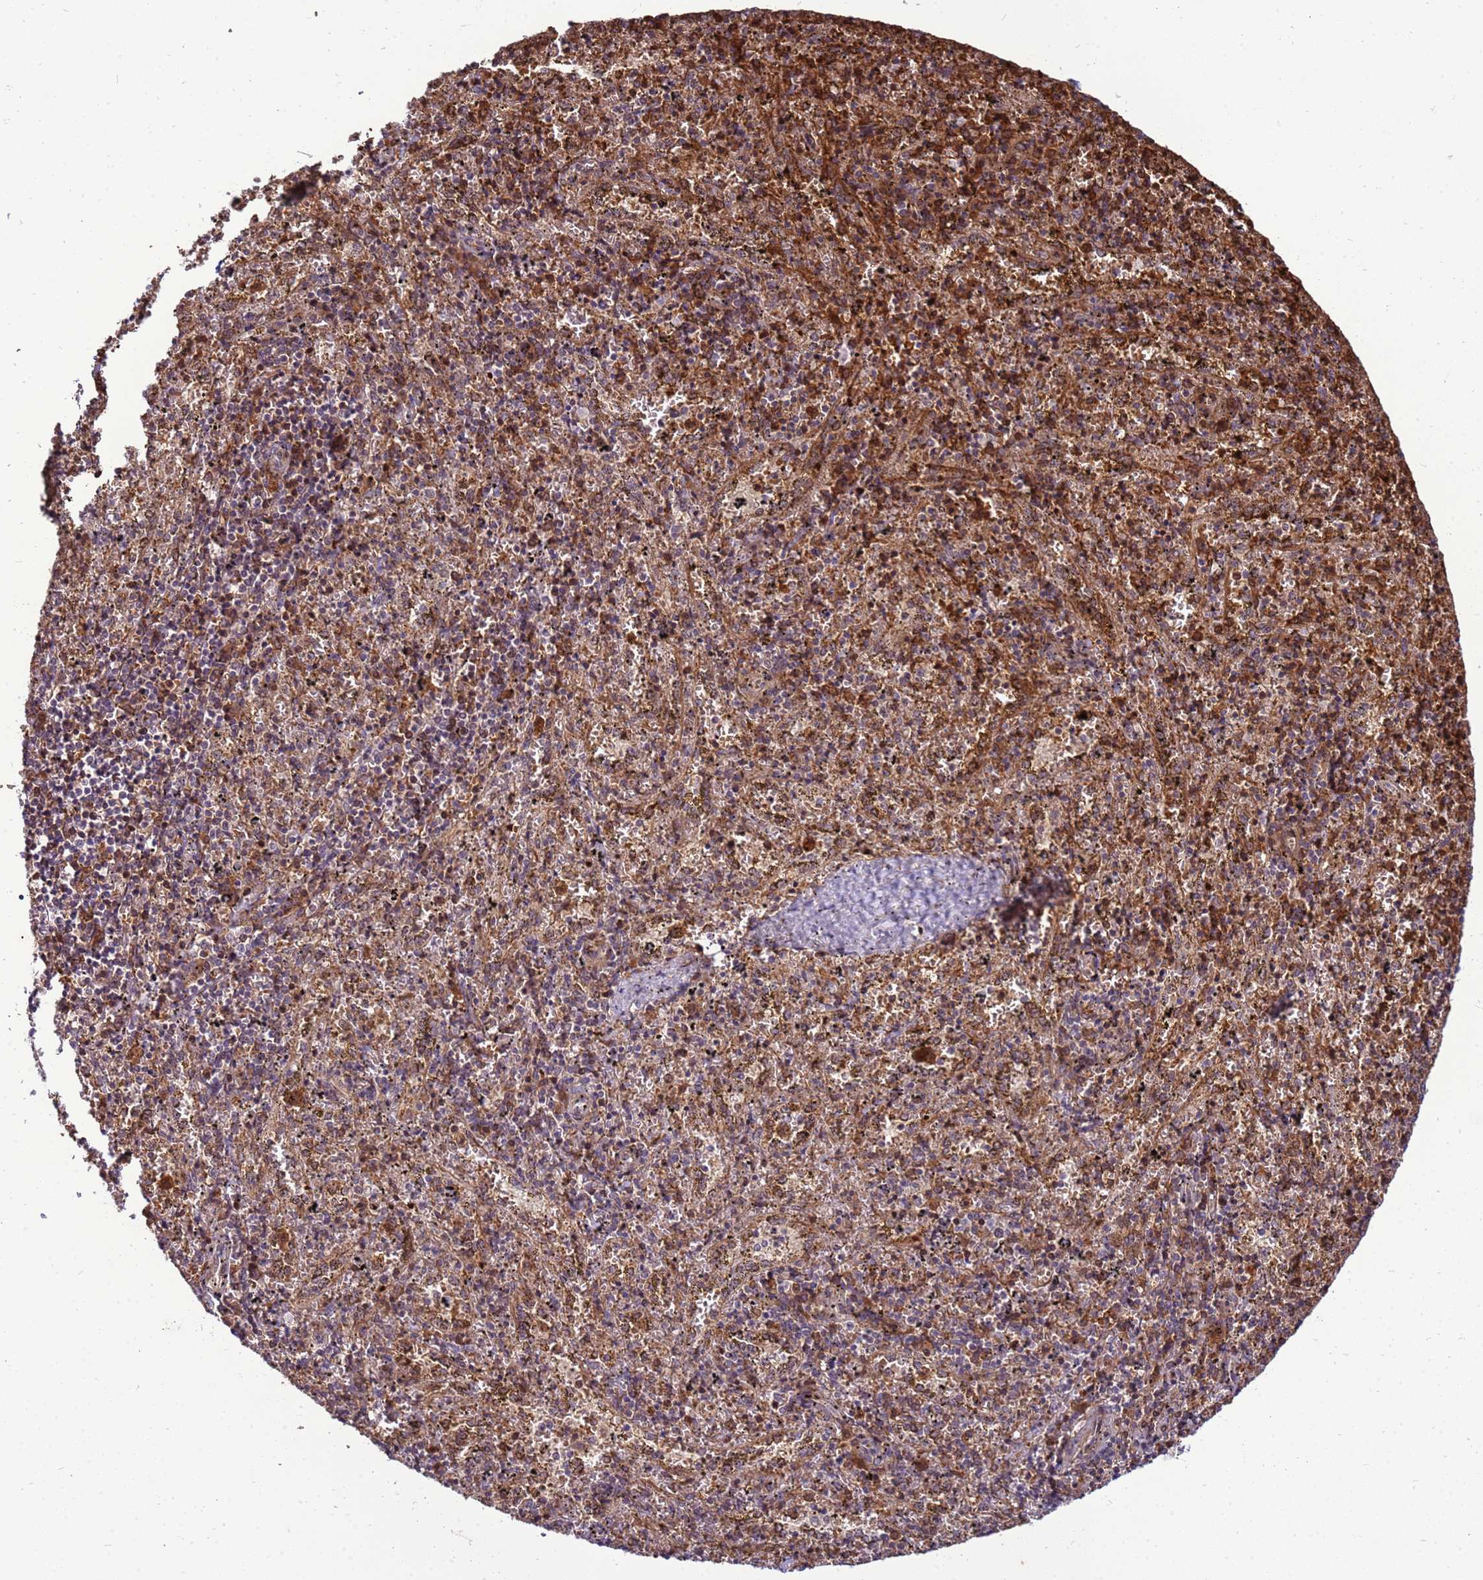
{"staining": {"intensity": "moderate", "quantity": "<25%", "location": "cytoplasmic/membranous"}, "tissue": "spleen", "cell_type": "Cells in red pulp", "image_type": "normal", "snomed": [{"axis": "morphology", "description": "Normal tissue, NOS"}, {"axis": "topography", "description": "Spleen"}], "caption": "A brown stain labels moderate cytoplasmic/membranous expression of a protein in cells in red pulp of normal spleen. The protein of interest is stained brown, and the nuclei are stained in blue (DAB IHC with brightfield microscopy, high magnification).", "gene": "C12orf43", "patient": {"sex": "male", "age": 11}}